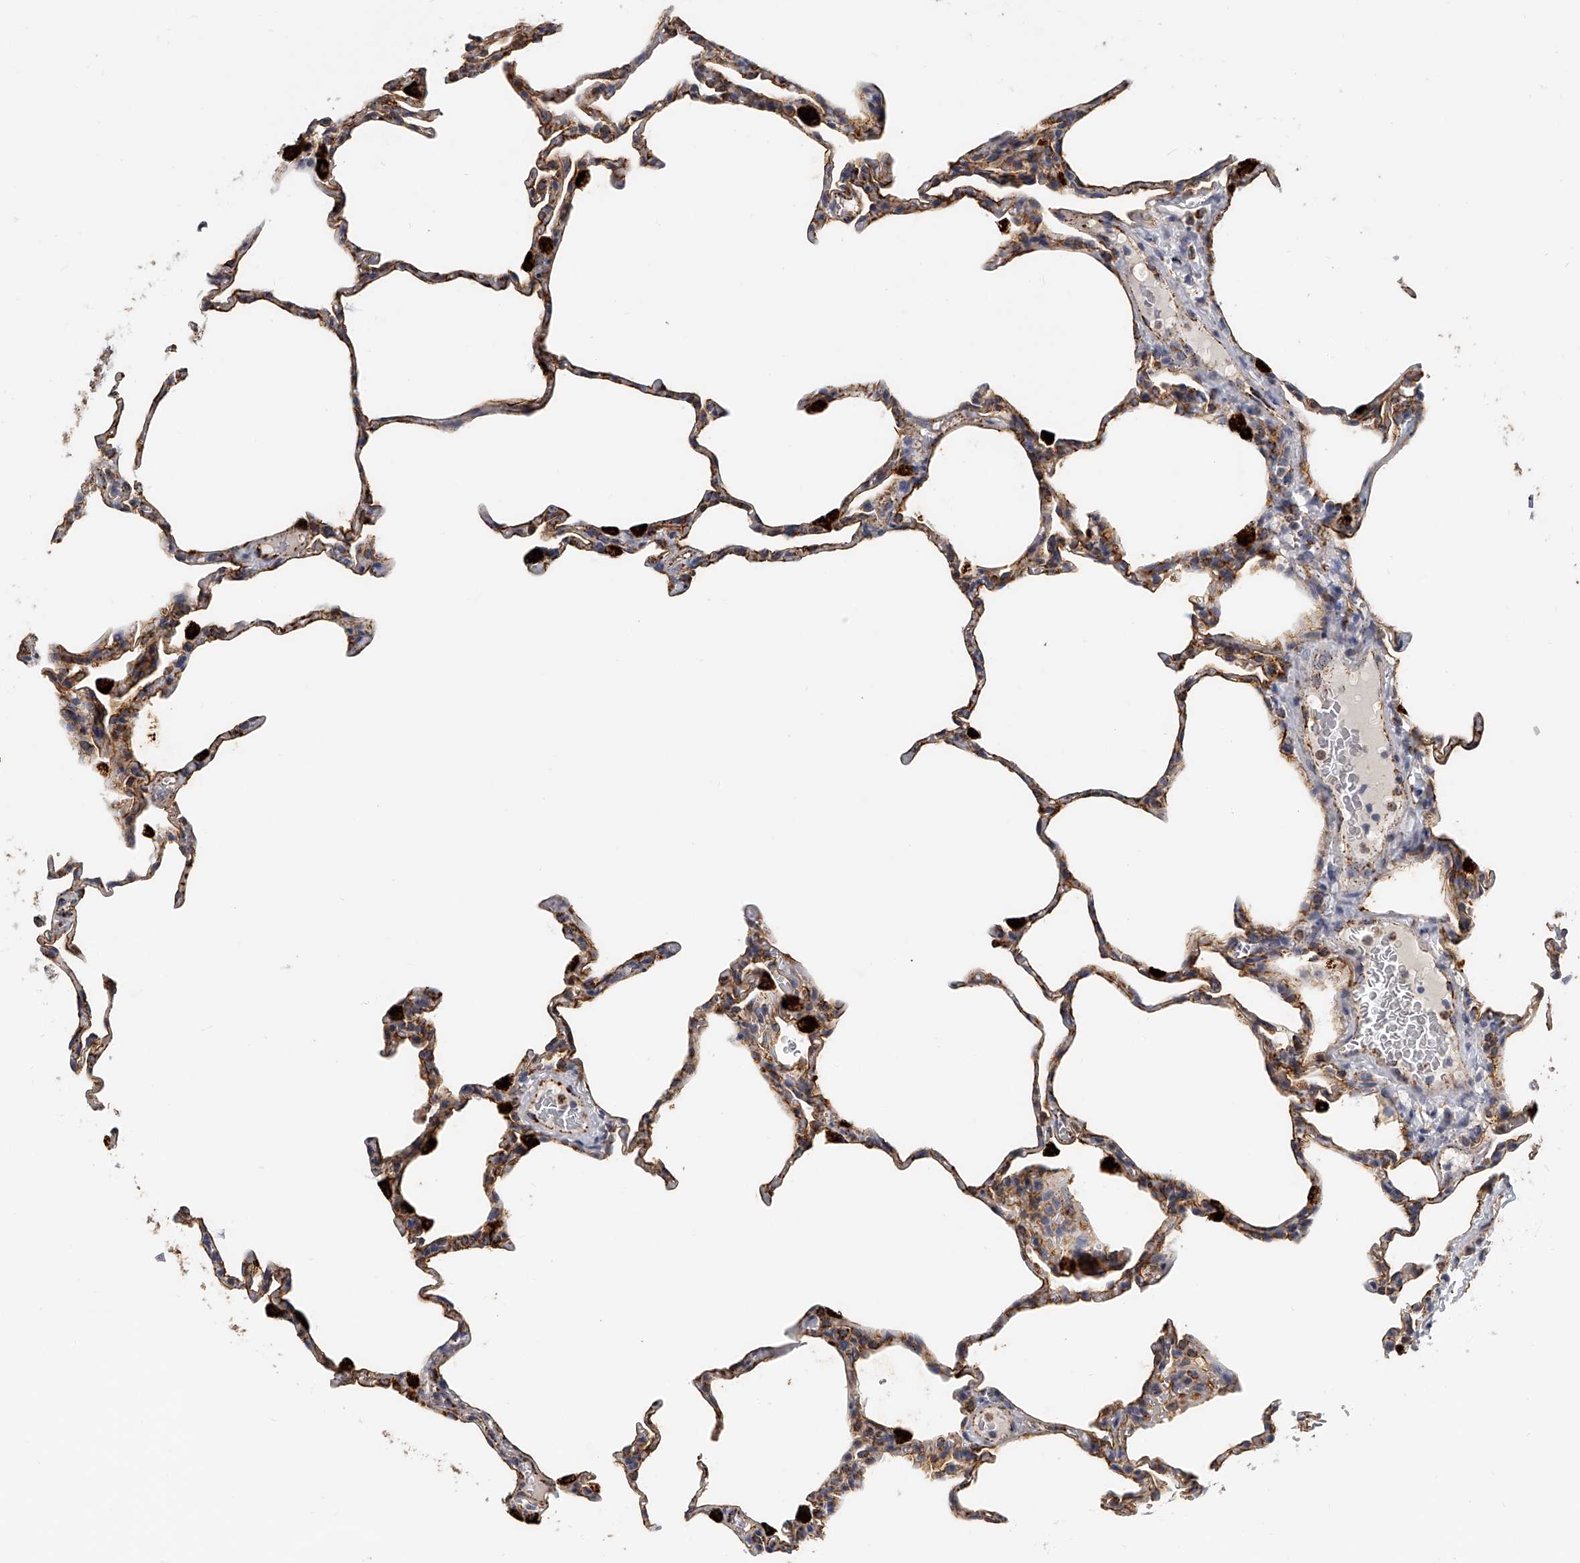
{"staining": {"intensity": "moderate", "quantity": "25%-75%", "location": "cytoplasmic/membranous"}, "tissue": "lung", "cell_type": "Alveolar cells", "image_type": "normal", "snomed": [{"axis": "morphology", "description": "Normal tissue, NOS"}, {"axis": "topography", "description": "Lung"}], "caption": "Moderate cytoplasmic/membranous staining is appreciated in about 25%-75% of alveolar cells in benign lung.", "gene": "KLHL7", "patient": {"sex": "male", "age": 20}}